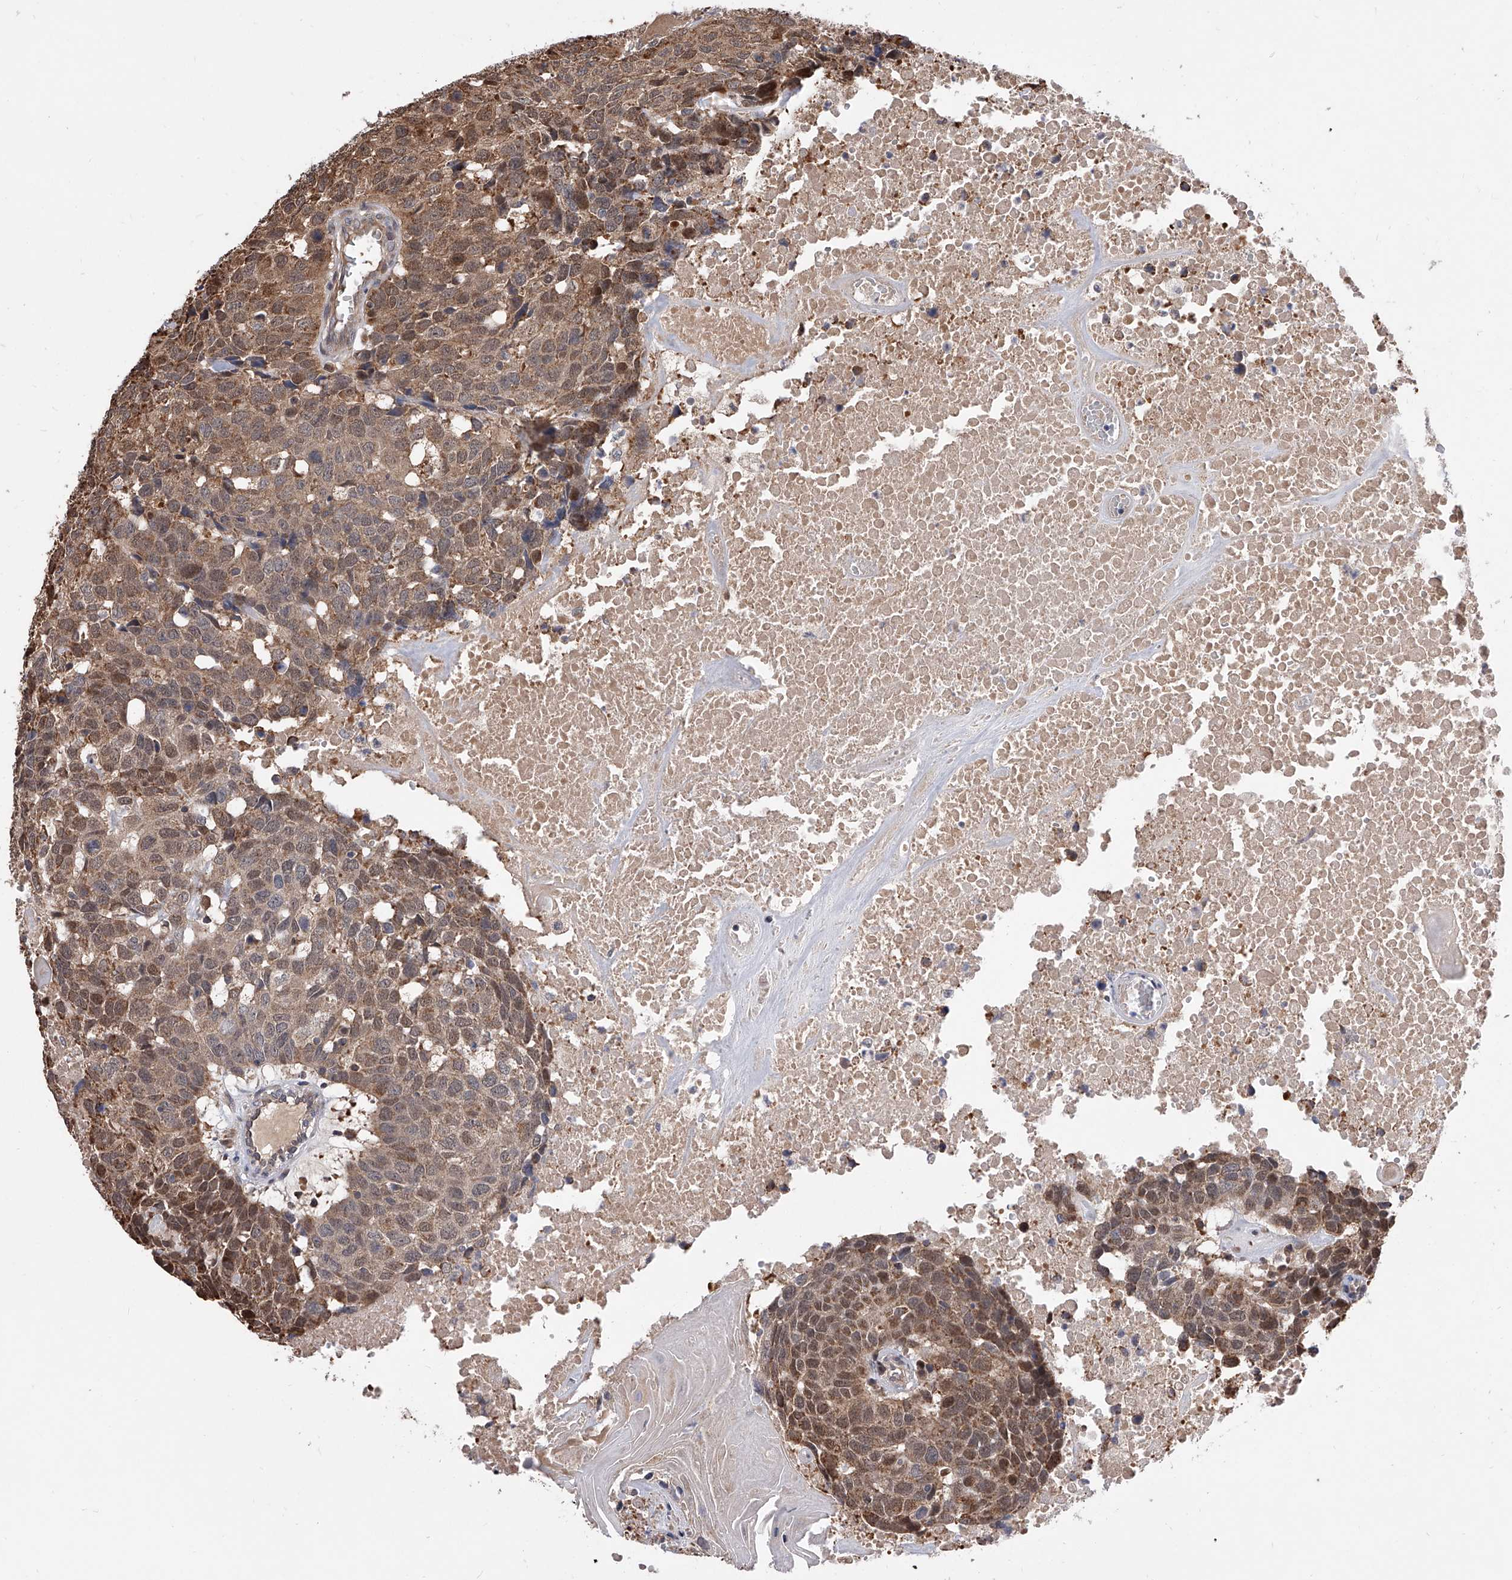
{"staining": {"intensity": "moderate", "quantity": ">75%", "location": "cytoplasmic/membranous,nuclear"}, "tissue": "head and neck cancer", "cell_type": "Tumor cells", "image_type": "cancer", "snomed": [{"axis": "morphology", "description": "Squamous cell carcinoma, NOS"}, {"axis": "topography", "description": "Head-Neck"}], "caption": "Immunohistochemical staining of head and neck cancer (squamous cell carcinoma) demonstrates moderate cytoplasmic/membranous and nuclear protein expression in approximately >75% of tumor cells.", "gene": "GMDS", "patient": {"sex": "male", "age": 66}}